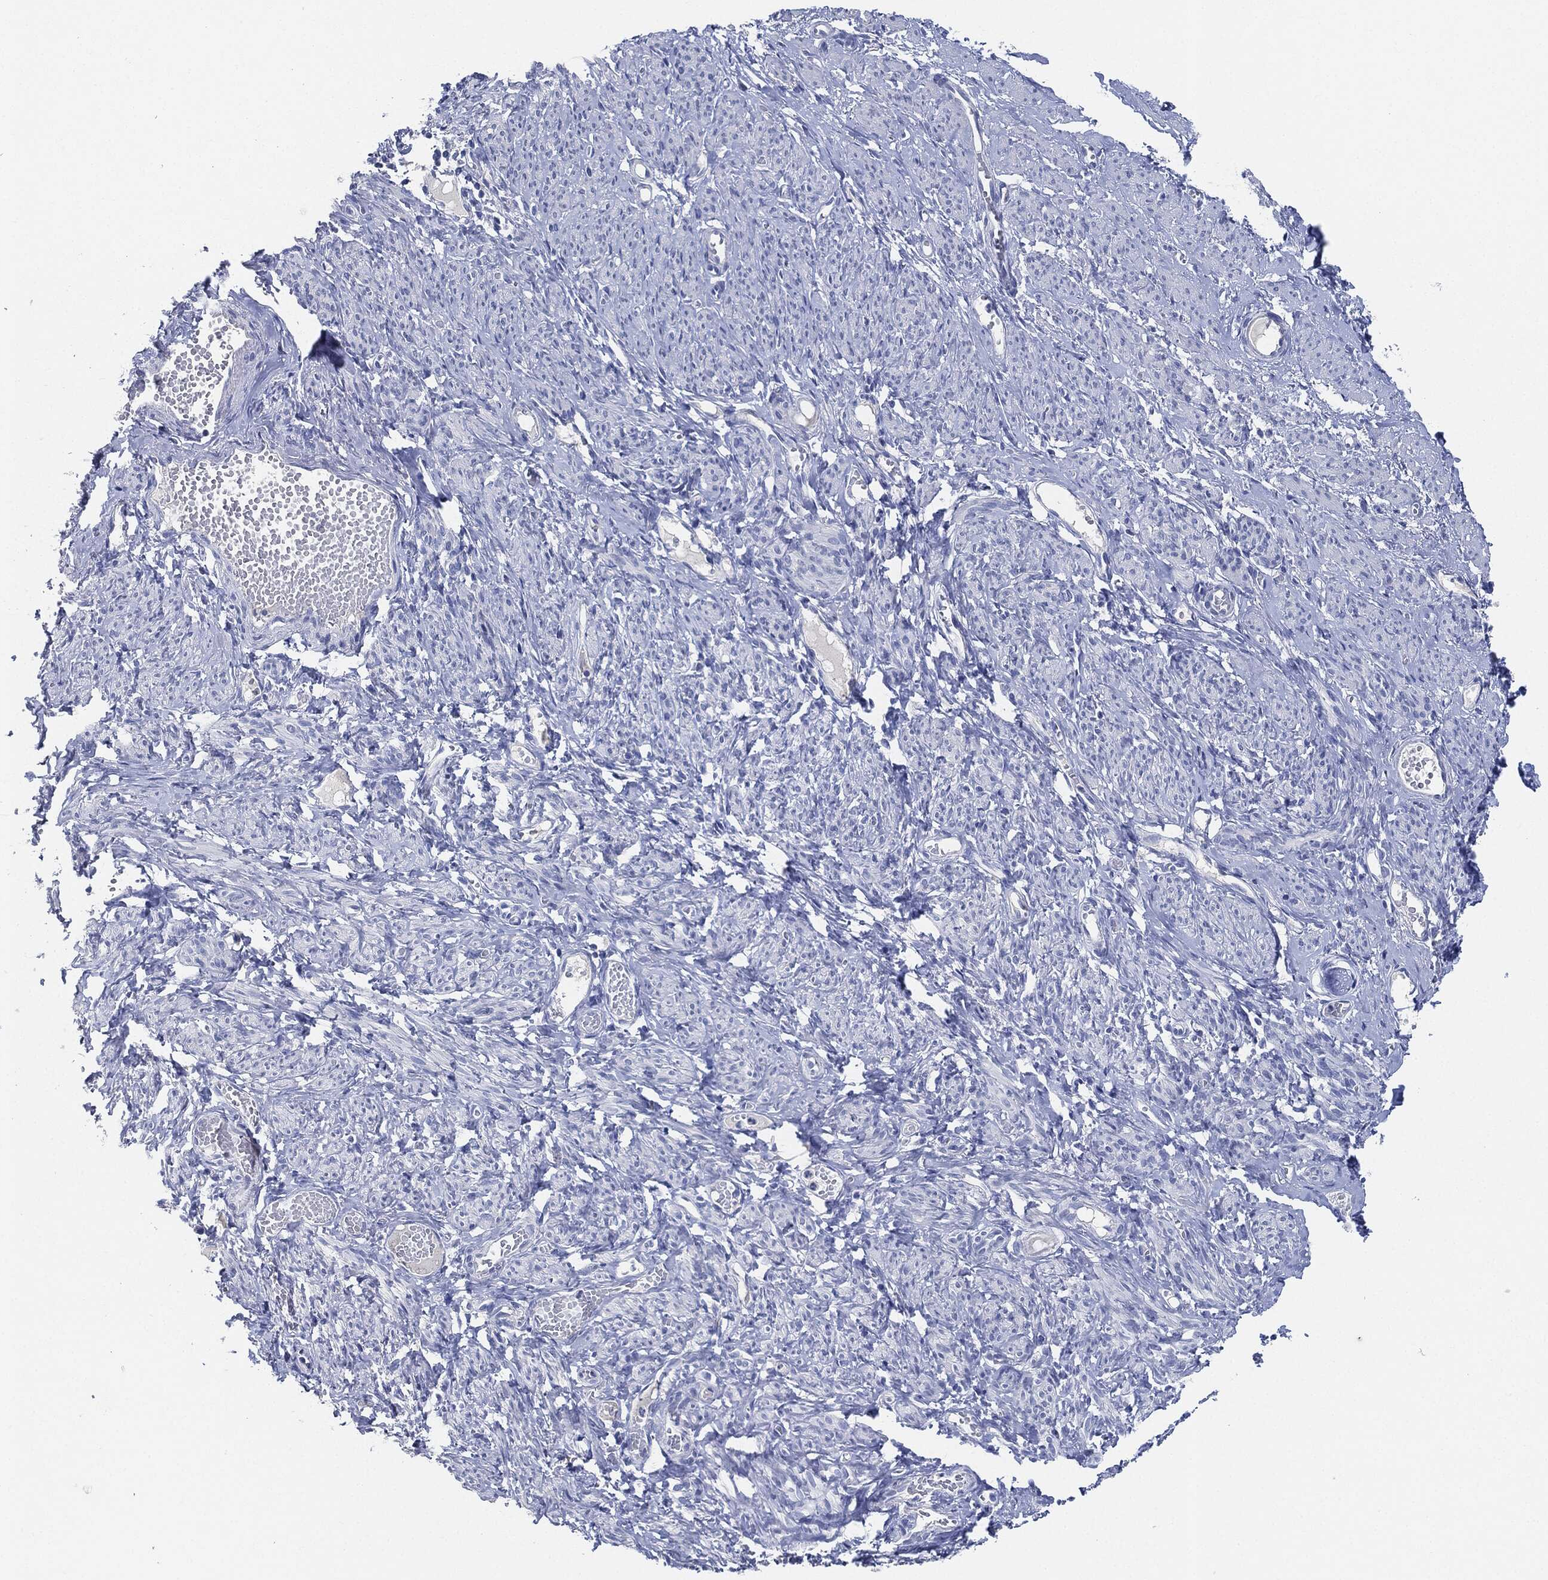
{"staining": {"intensity": "negative", "quantity": "none", "location": "none"}, "tissue": "smooth muscle", "cell_type": "Smooth muscle cells", "image_type": "normal", "snomed": [{"axis": "morphology", "description": "Normal tissue, NOS"}, {"axis": "topography", "description": "Smooth muscle"}], "caption": "Immunohistochemistry (IHC) image of unremarkable smooth muscle: human smooth muscle stained with DAB (3,3'-diaminobenzidine) shows no significant protein staining in smooth muscle cells. (DAB immunohistochemistry visualized using brightfield microscopy, high magnification).", "gene": "AFP", "patient": {"sex": "female", "age": 65}}